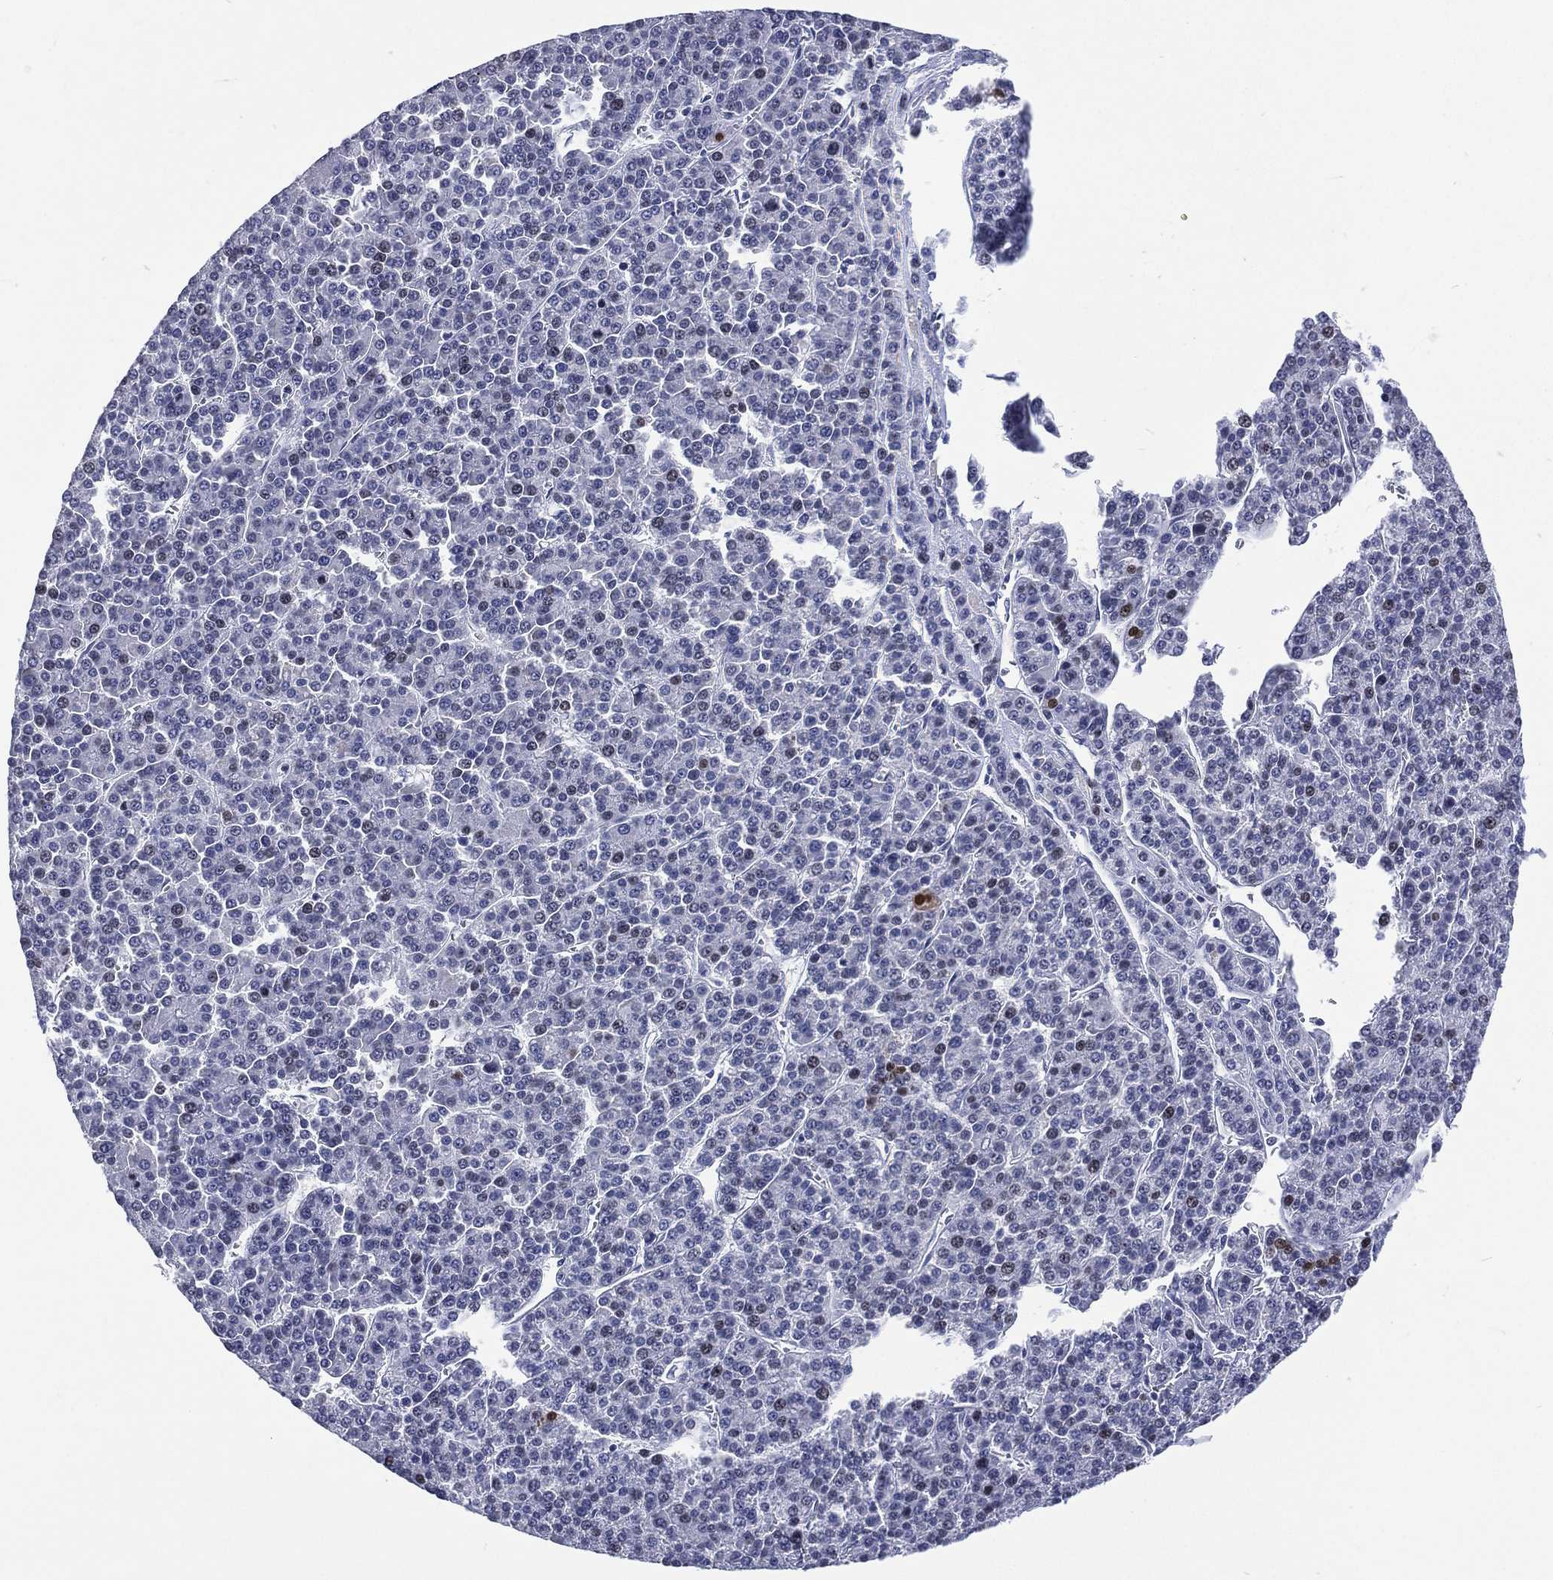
{"staining": {"intensity": "strong", "quantity": "<25%", "location": "nuclear"}, "tissue": "liver cancer", "cell_type": "Tumor cells", "image_type": "cancer", "snomed": [{"axis": "morphology", "description": "Carcinoma, Hepatocellular, NOS"}, {"axis": "topography", "description": "Liver"}], "caption": "About <25% of tumor cells in liver cancer reveal strong nuclear protein positivity as visualized by brown immunohistochemical staining.", "gene": "SSX1", "patient": {"sex": "female", "age": 58}}